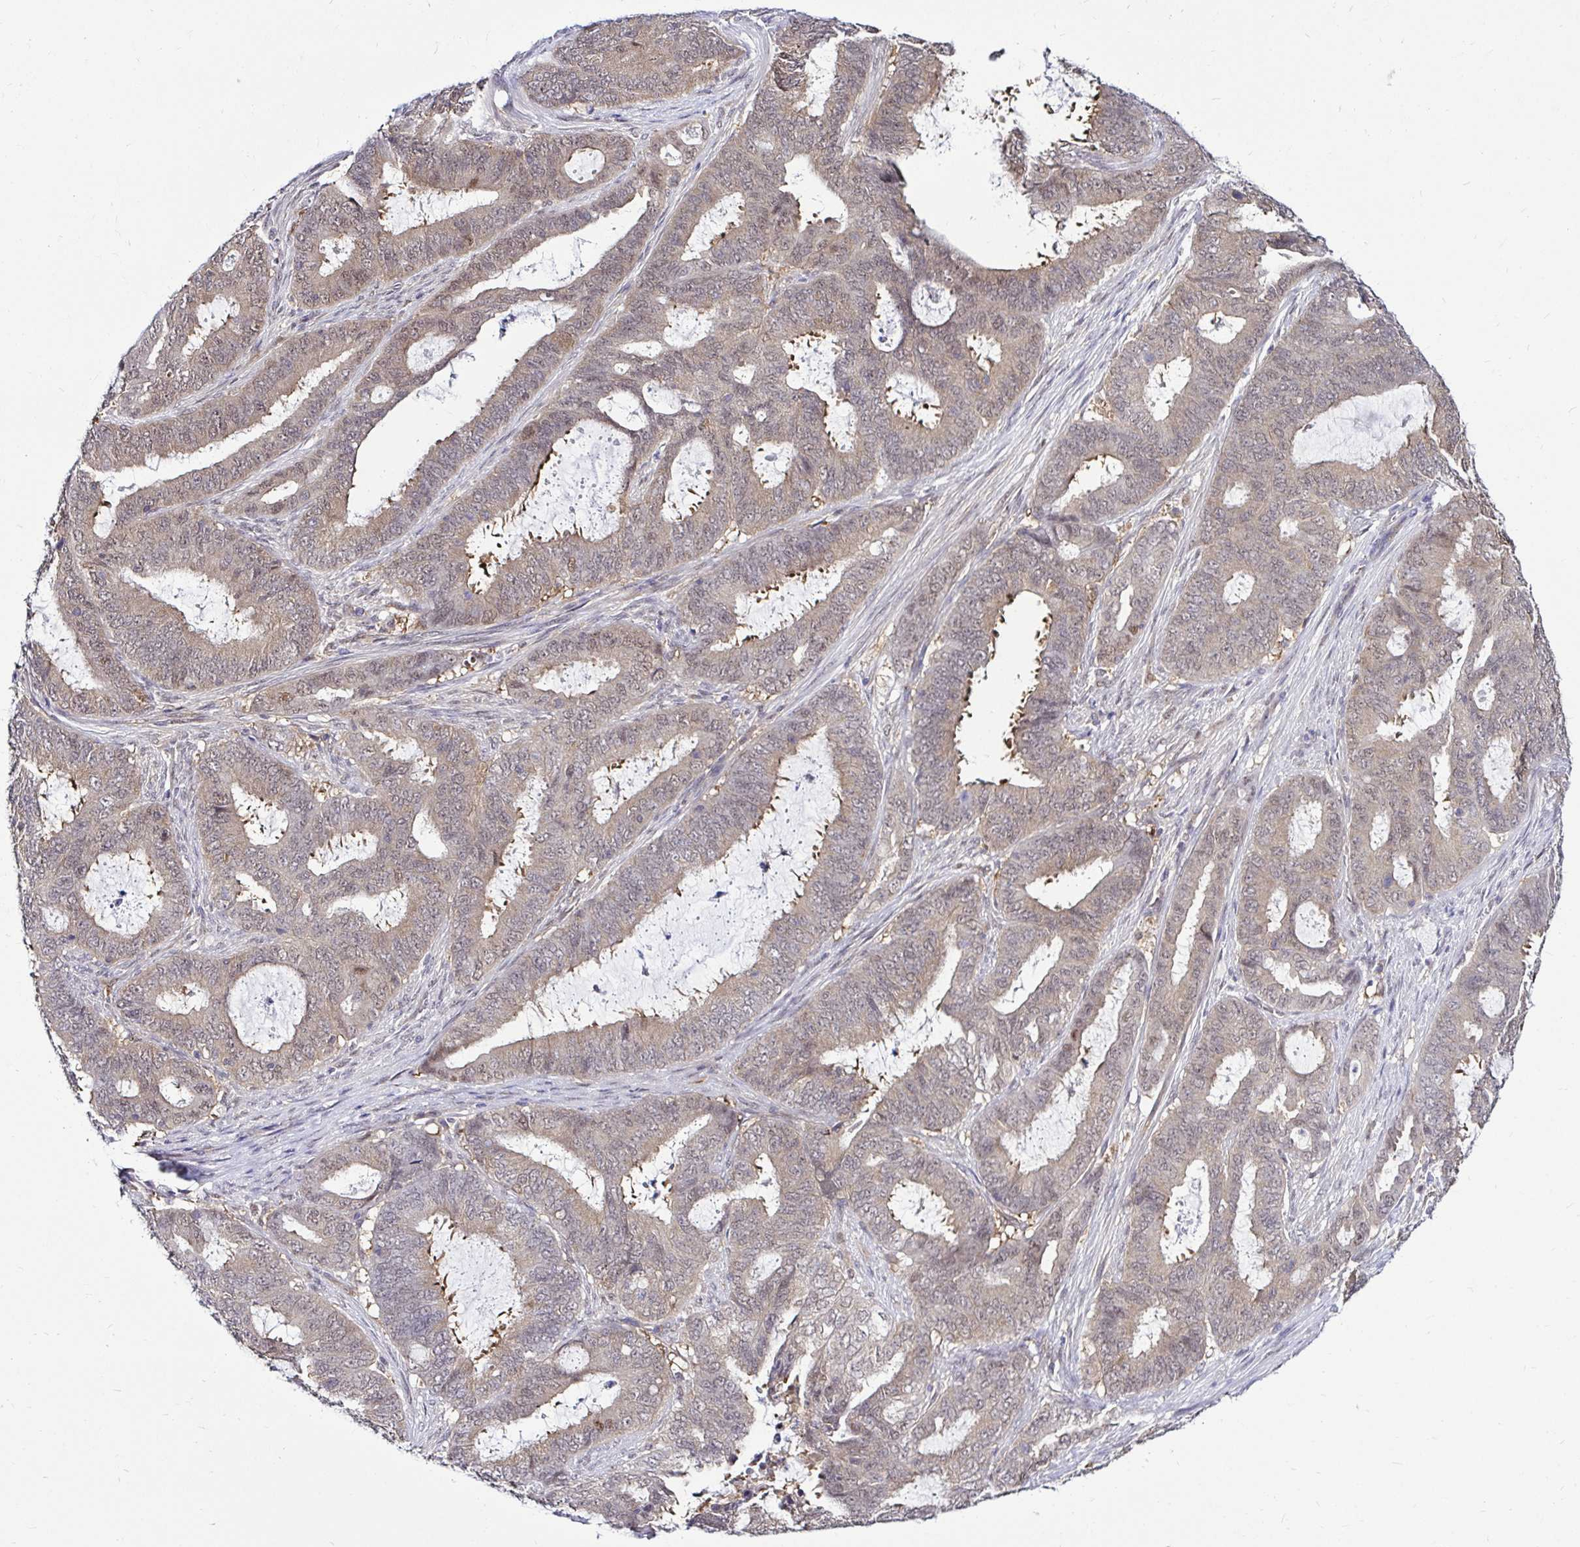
{"staining": {"intensity": "weak", "quantity": "<25%", "location": "cytoplasmic/membranous,nuclear"}, "tissue": "endometrial cancer", "cell_type": "Tumor cells", "image_type": "cancer", "snomed": [{"axis": "morphology", "description": "Adenocarcinoma, NOS"}, {"axis": "topography", "description": "Endometrium"}], "caption": "Tumor cells are negative for brown protein staining in endometrial cancer (adenocarcinoma).", "gene": "PSMD3", "patient": {"sex": "female", "age": 51}}